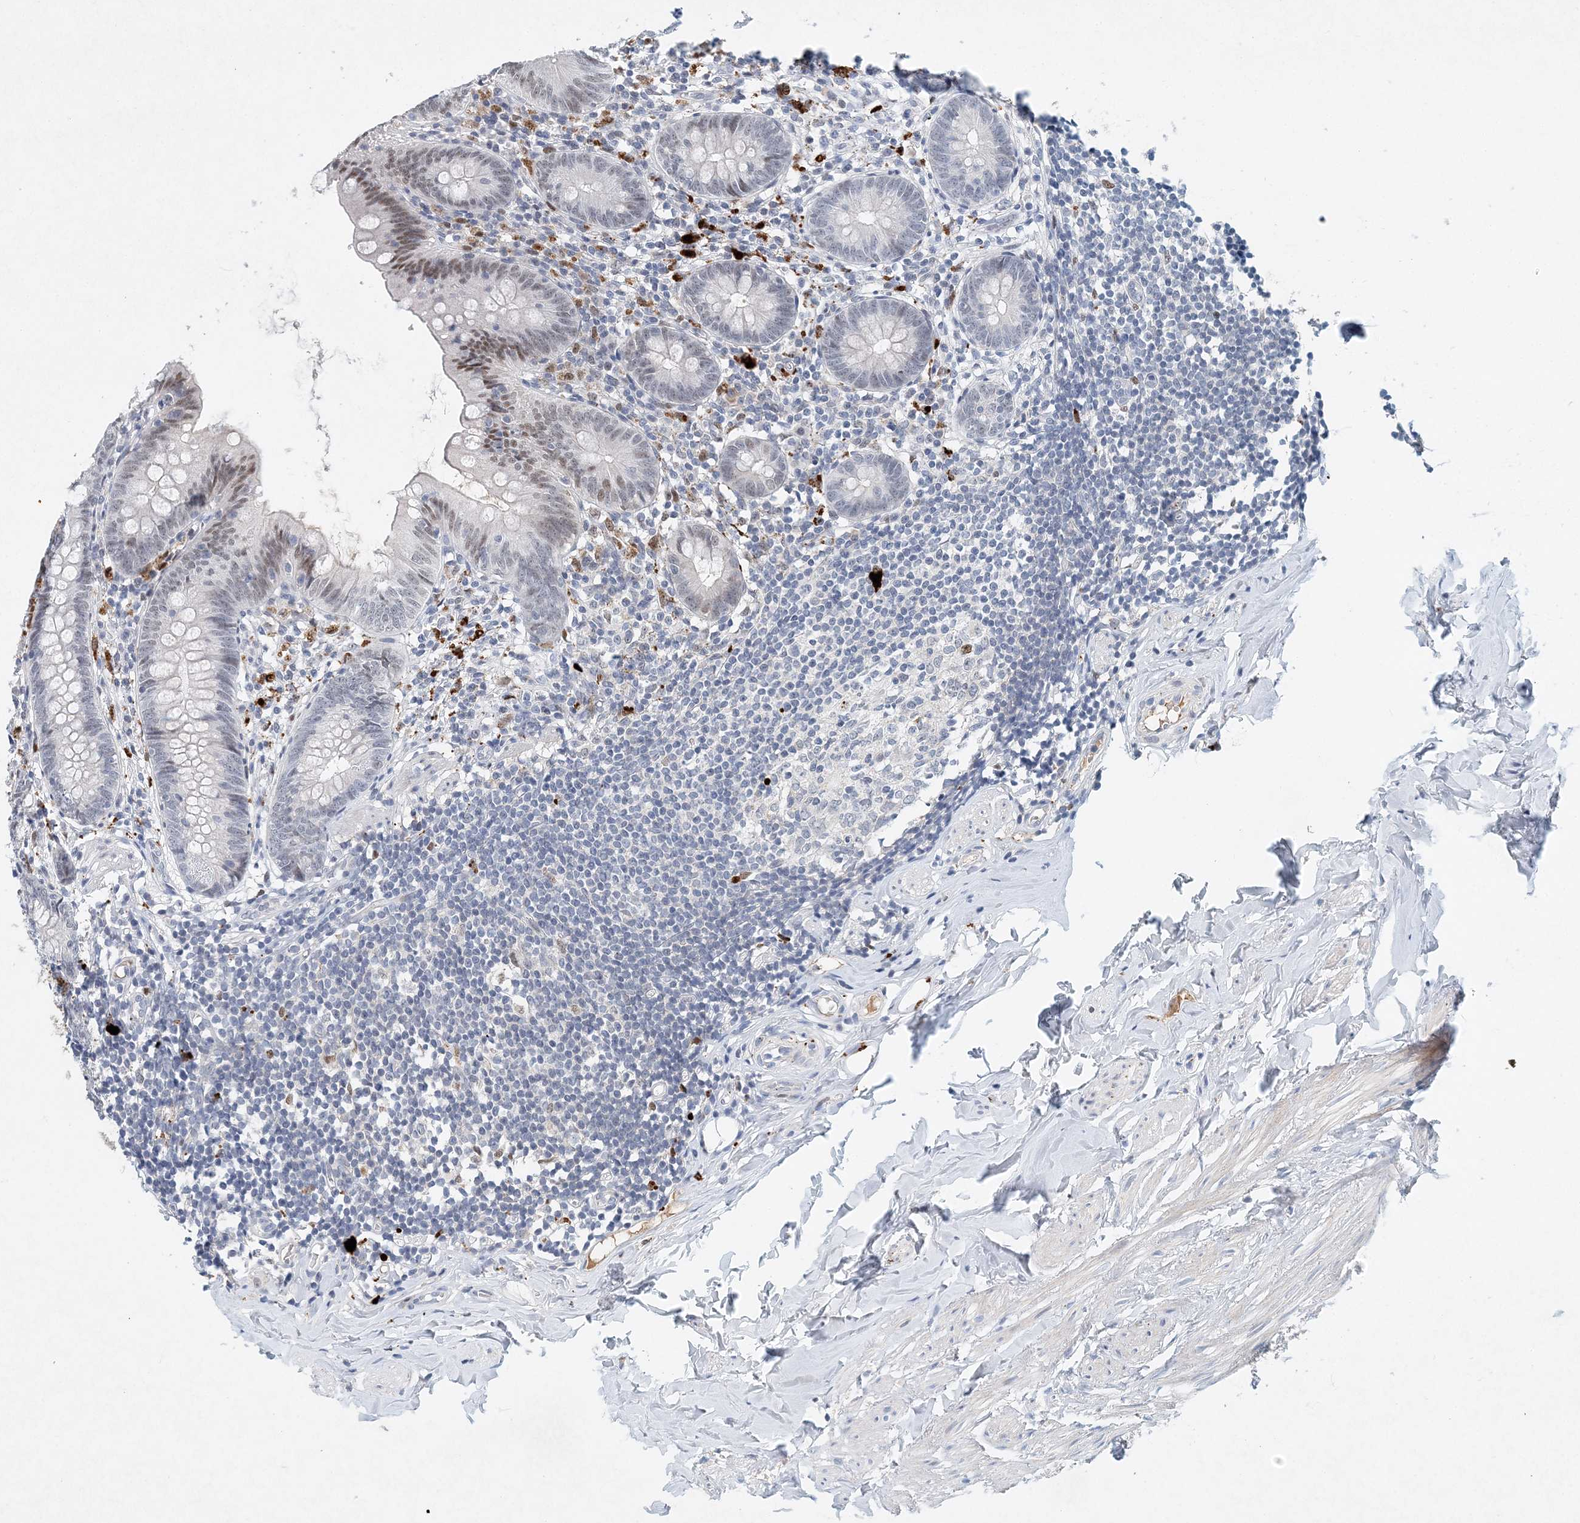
{"staining": {"intensity": "strong", "quantity": "<25%", "location": "nuclear"}, "tissue": "appendix", "cell_type": "Glandular cells", "image_type": "normal", "snomed": [{"axis": "morphology", "description": "Normal tissue, NOS"}, {"axis": "topography", "description": "Appendix"}], "caption": "An image of human appendix stained for a protein displays strong nuclear brown staining in glandular cells. (DAB = brown stain, brightfield microscopy at high magnification).", "gene": "KPNA4", "patient": {"sex": "female", "age": 62}}